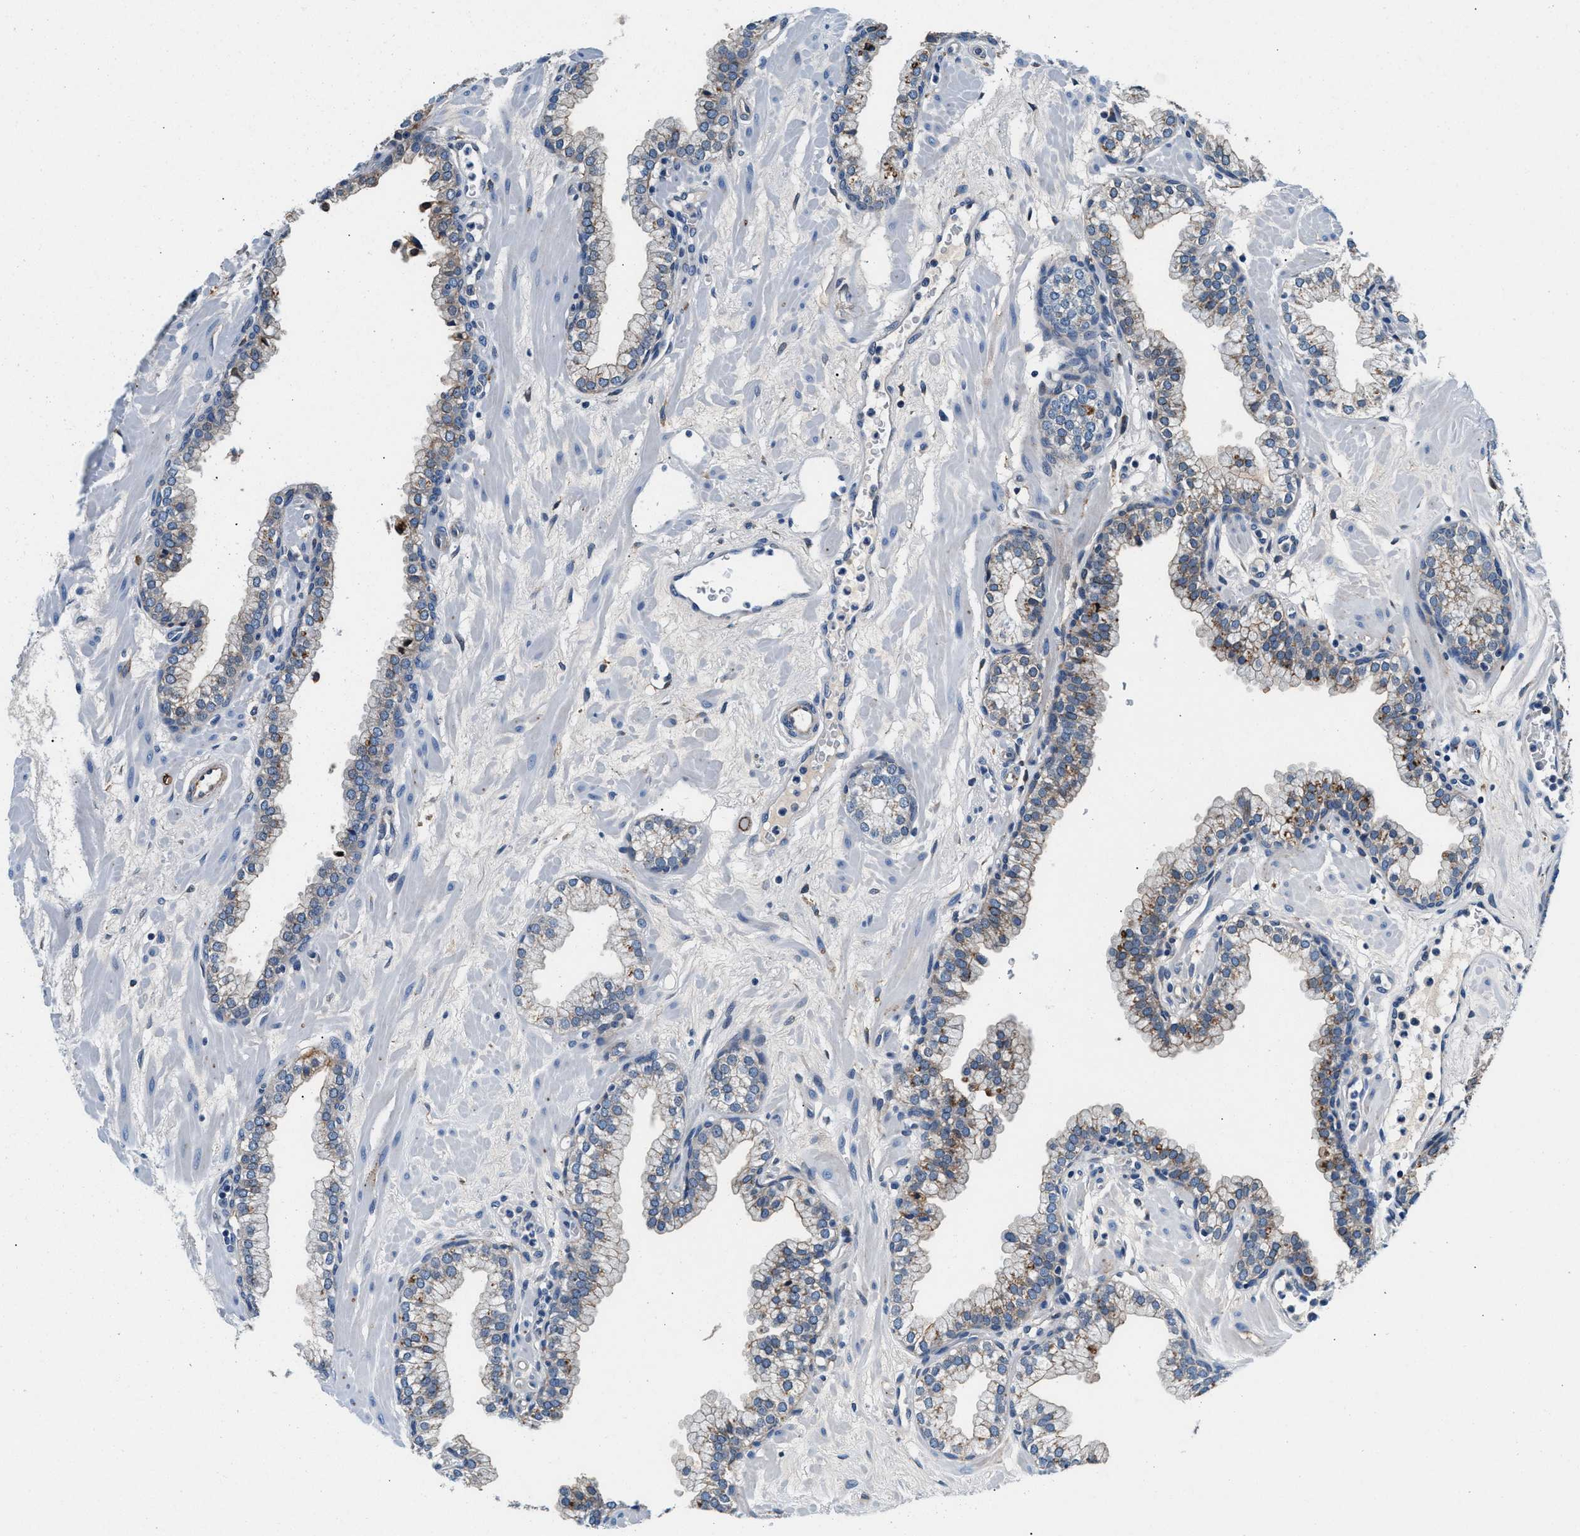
{"staining": {"intensity": "moderate", "quantity": "25%-75%", "location": "cytoplasmic/membranous"}, "tissue": "prostate", "cell_type": "Glandular cells", "image_type": "normal", "snomed": [{"axis": "morphology", "description": "Normal tissue, NOS"}, {"axis": "morphology", "description": "Urothelial carcinoma, Low grade"}, {"axis": "topography", "description": "Urinary bladder"}, {"axis": "topography", "description": "Prostate"}], "caption": "A brown stain shows moderate cytoplasmic/membranous staining of a protein in glandular cells of unremarkable prostate. Nuclei are stained in blue.", "gene": "SLFN11", "patient": {"sex": "male", "age": 60}}